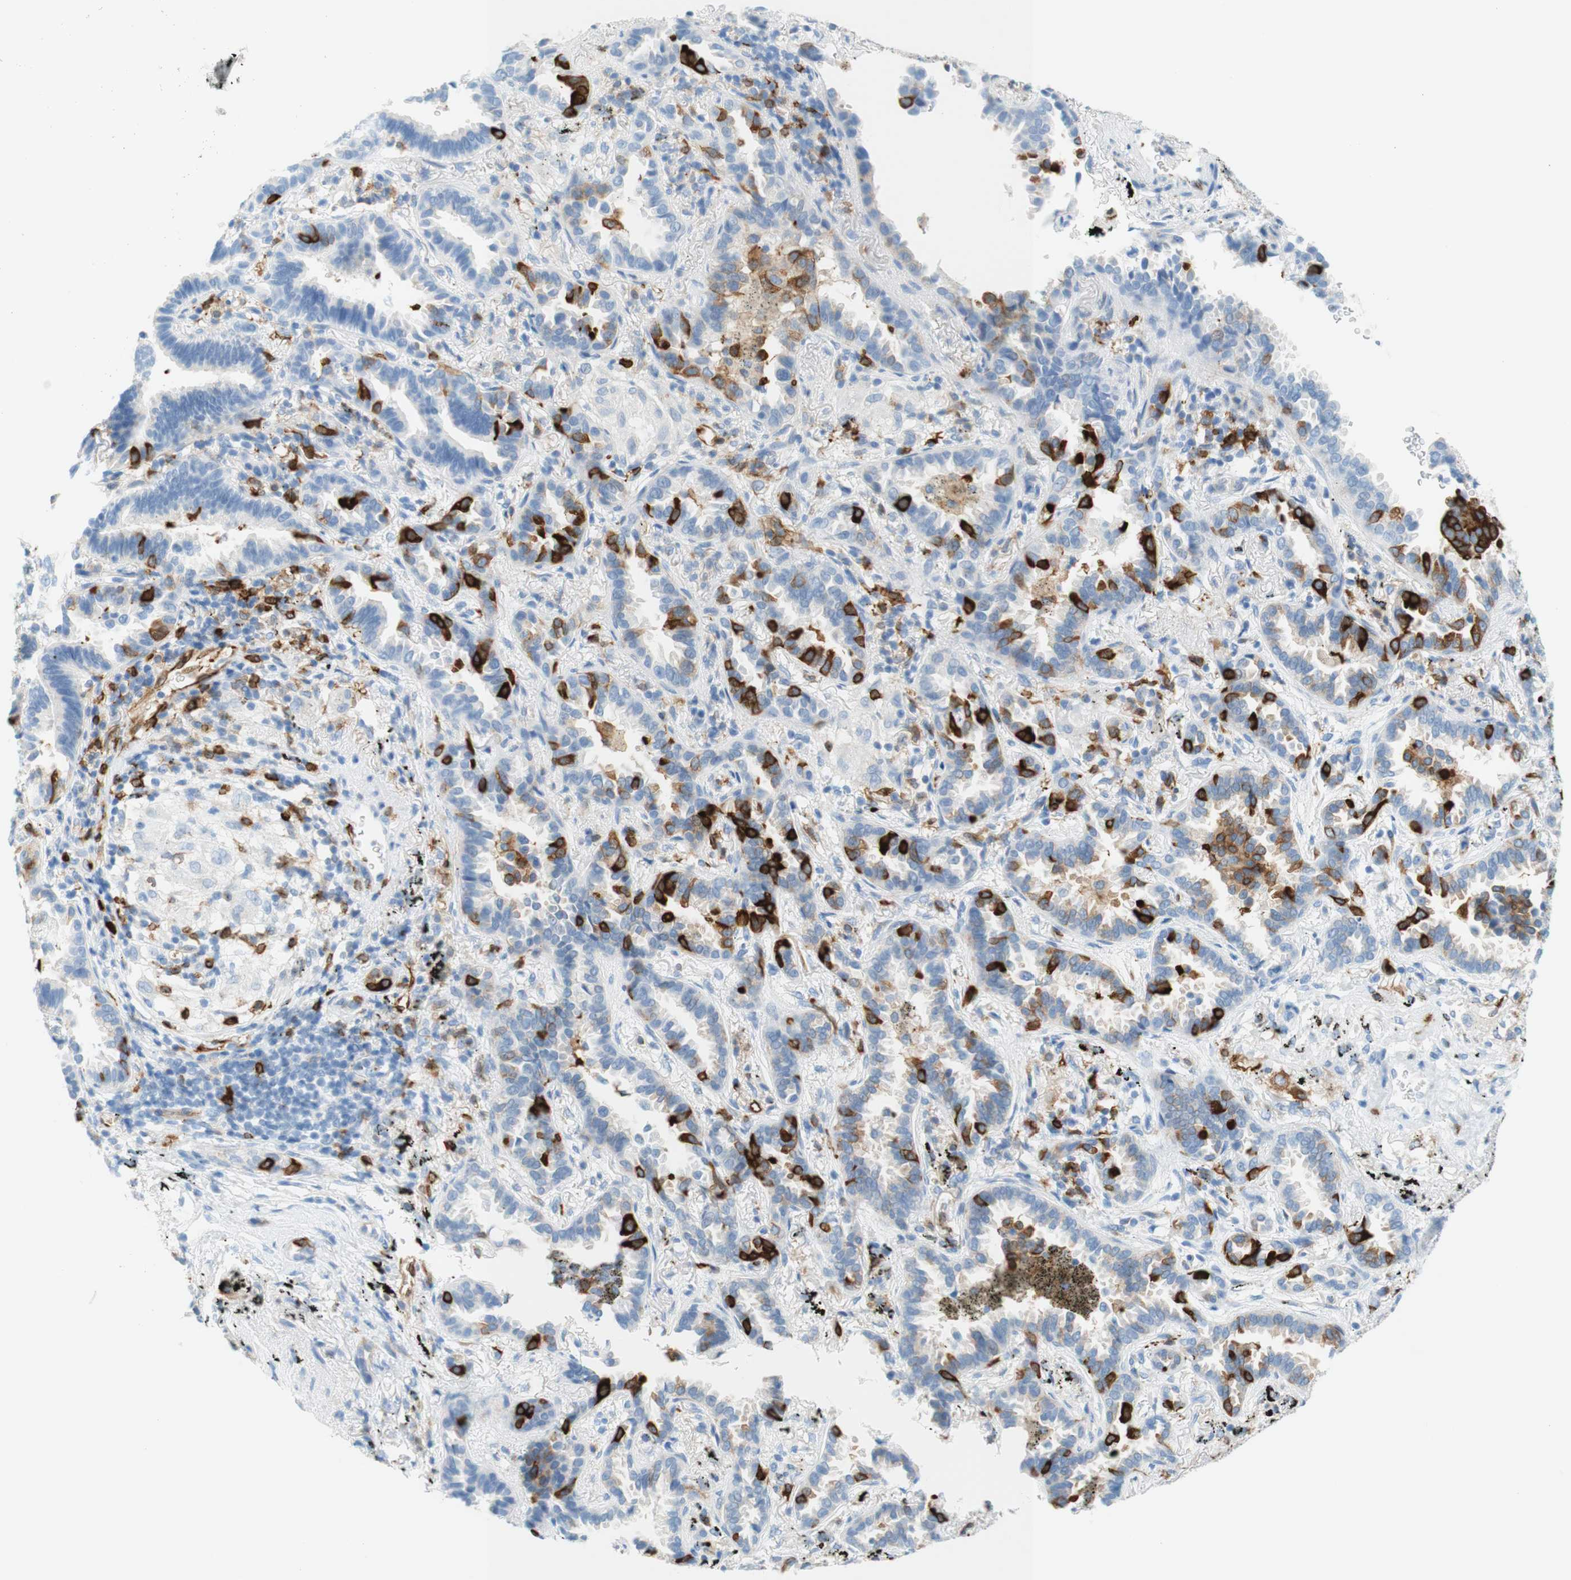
{"staining": {"intensity": "strong", "quantity": "<25%", "location": "cytoplasmic/membranous"}, "tissue": "lung cancer", "cell_type": "Tumor cells", "image_type": "cancer", "snomed": [{"axis": "morphology", "description": "Normal tissue, NOS"}, {"axis": "morphology", "description": "Adenocarcinoma, NOS"}, {"axis": "topography", "description": "Lung"}], "caption": "Immunohistochemistry of human lung adenocarcinoma reveals medium levels of strong cytoplasmic/membranous staining in about <25% of tumor cells.", "gene": "STMN1", "patient": {"sex": "male", "age": 59}}